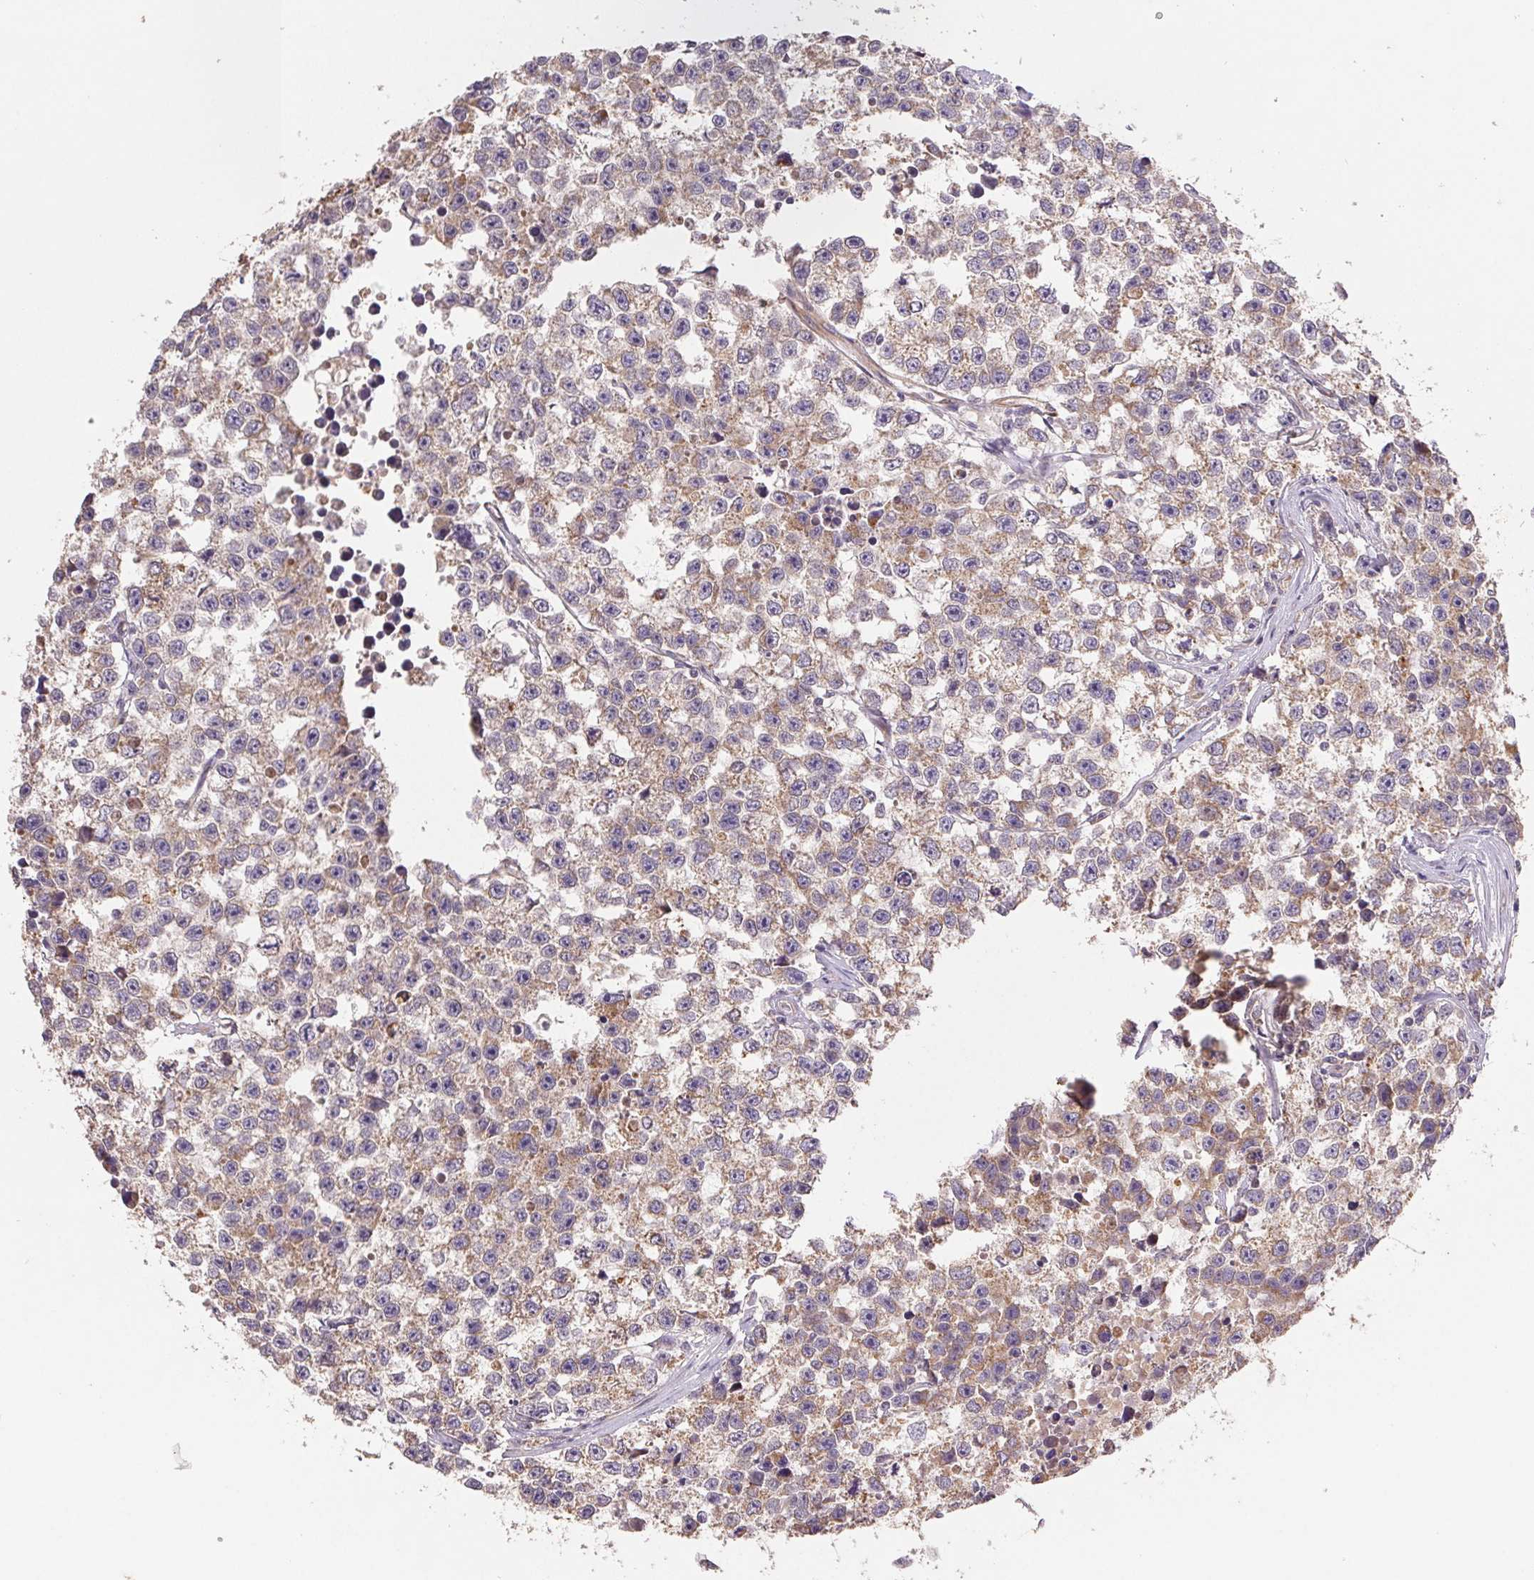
{"staining": {"intensity": "weak", "quantity": ">75%", "location": "cytoplasmic/membranous"}, "tissue": "testis cancer", "cell_type": "Tumor cells", "image_type": "cancer", "snomed": [{"axis": "morphology", "description": "Seminoma, NOS"}, {"axis": "topography", "description": "Testis"}], "caption": "This histopathology image reveals testis seminoma stained with immunohistochemistry to label a protein in brown. The cytoplasmic/membranous of tumor cells show weak positivity for the protein. Nuclei are counter-stained blue.", "gene": "RAB11A", "patient": {"sex": "male", "age": 26}}